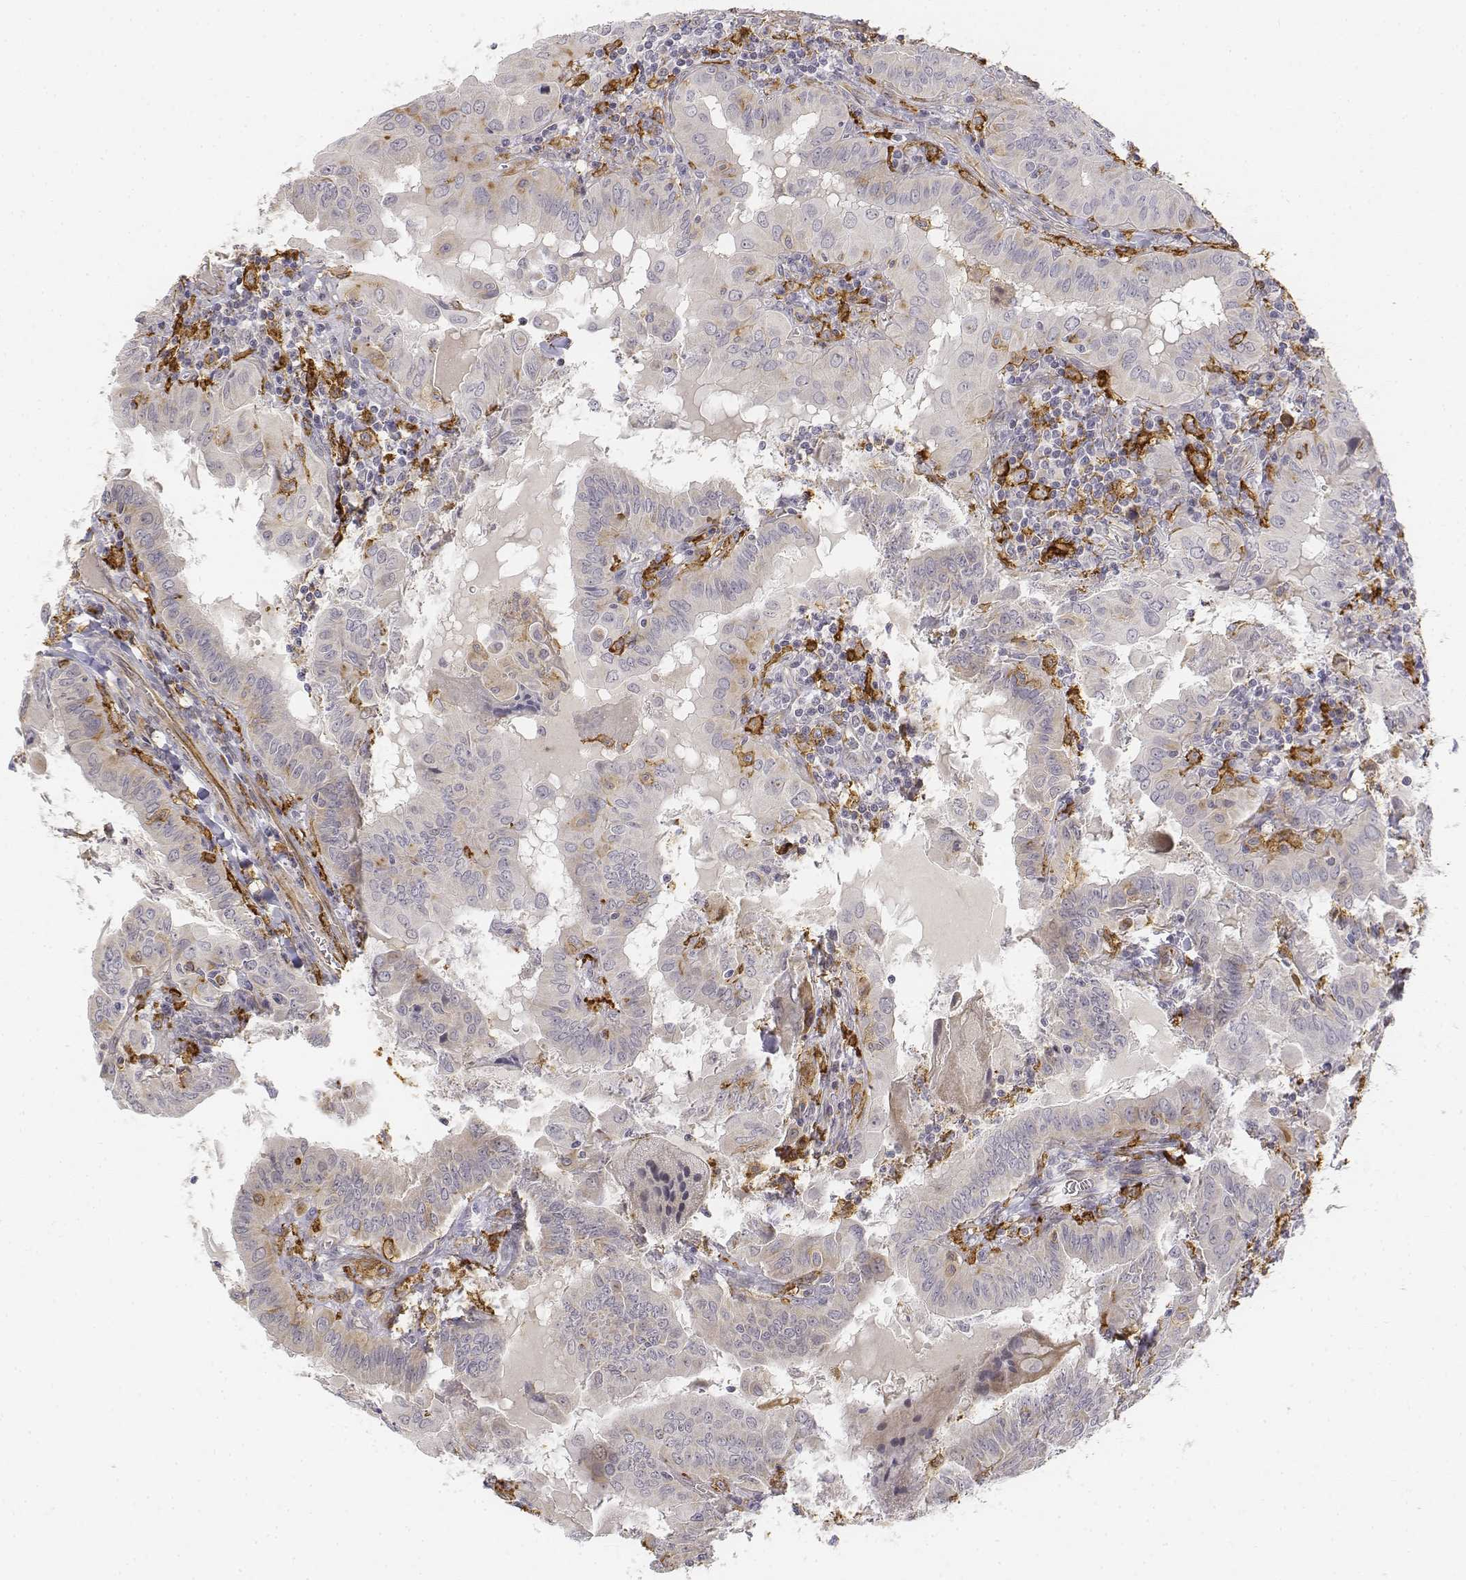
{"staining": {"intensity": "weak", "quantity": "<25%", "location": "cytoplasmic/membranous"}, "tissue": "thyroid cancer", "cell_type": "Tumor cells", "image_type": "cancer", "snomed": [{"axis": "morphology", "description": "Papillary adenocarcinoma, NOS"}, {"axis": "topography", "description": "Thyroid gland"}], "caption": "There is no significant positivity in tumor cells of thyroid cancer (papillary adenocarcinoma). (DAB immunohistochemistry (IHC), high magnification).", "gene": "CD14", "patient": {"sex": "female", "age": 37}}